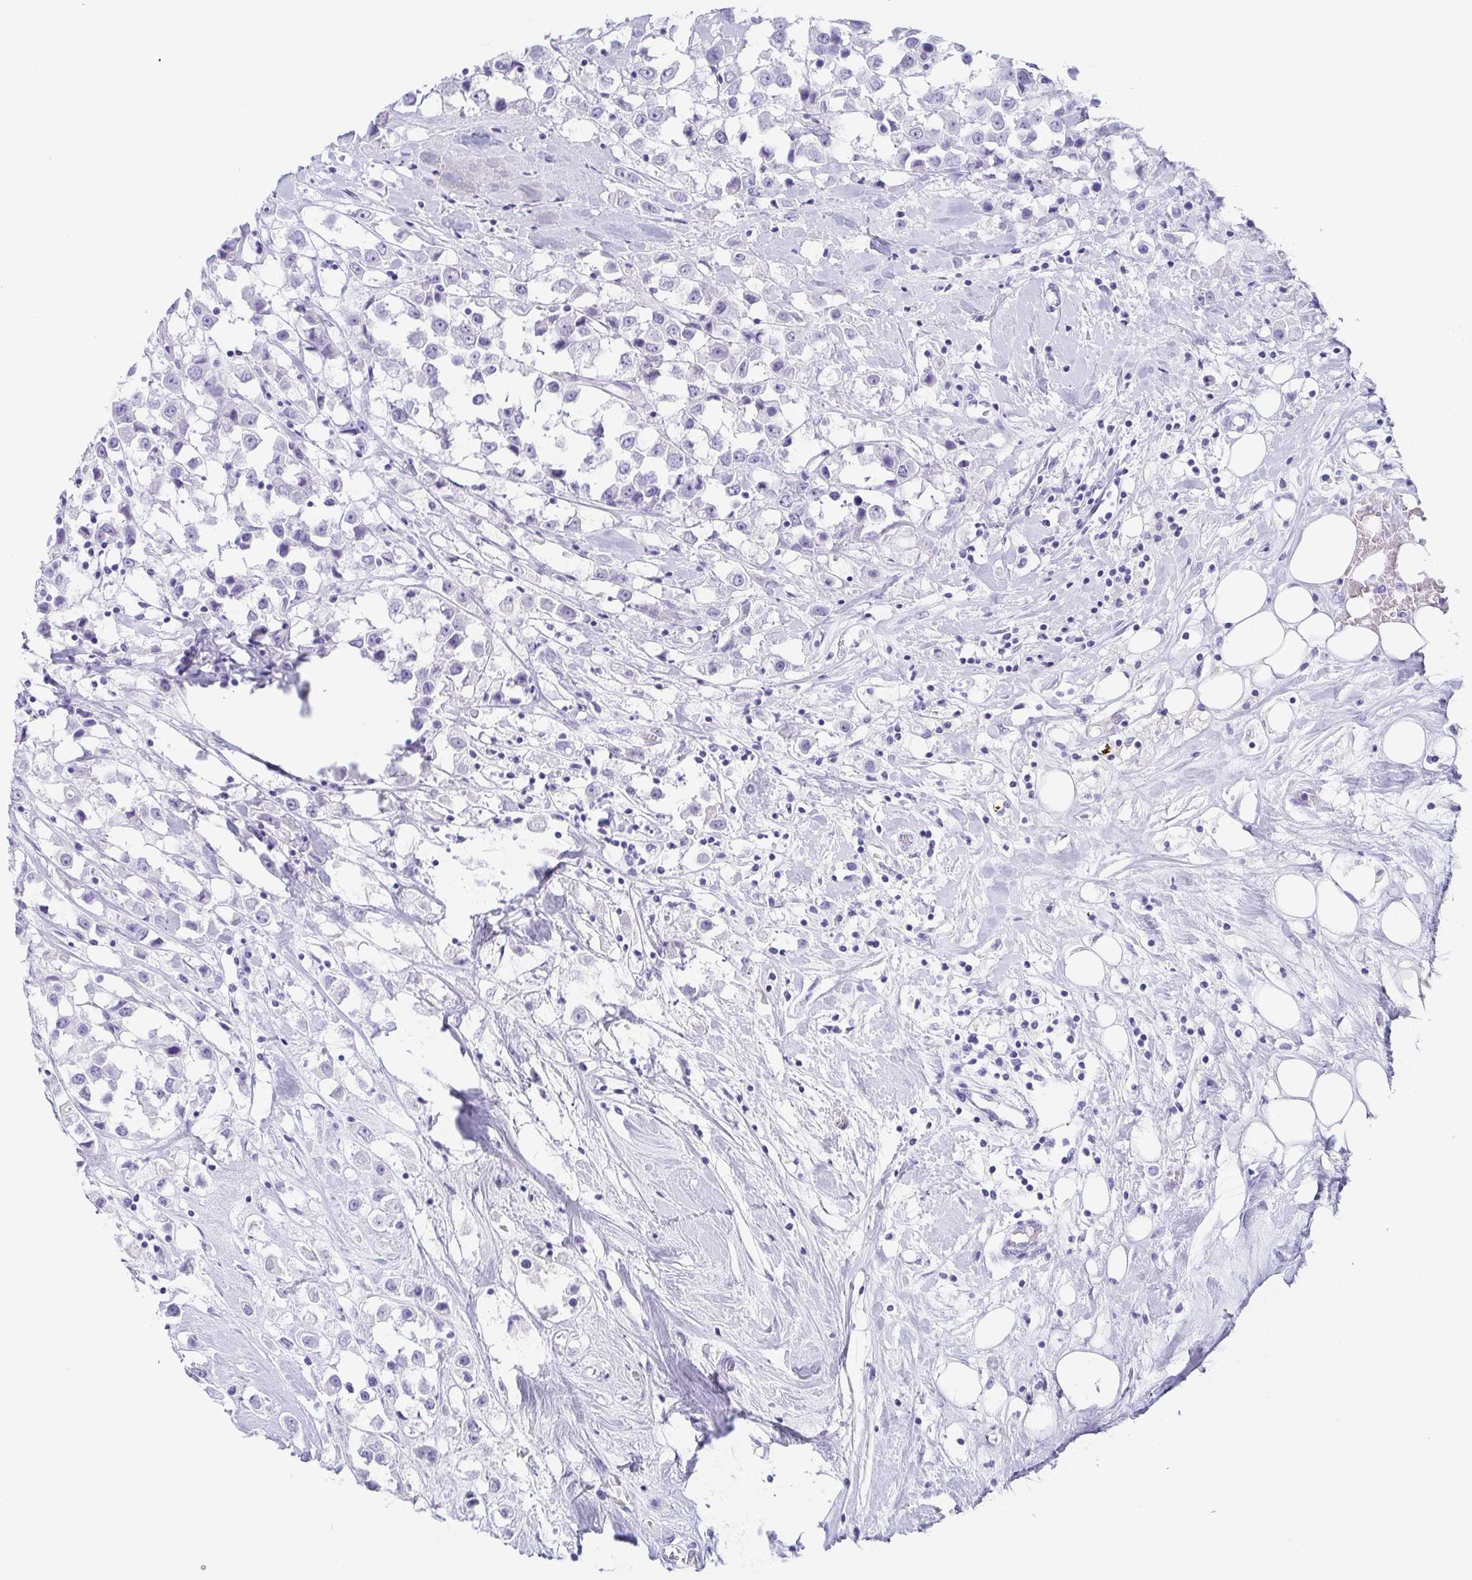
{"staining": {"intensity": "negative", "quantity": "none", "location": "none"}, "tissue": "breast cancer", "cell_type": "Tumor cells", "image_type": "cancer", "snomed": [{"axis": "morphology", "description": "Duct carcinoma"}, {"axis": "topography", "description": "Breast"}], "caption": "Tumor cells show no significant protein staining in breast cancer (intraductal carcinoma). The staining is performed using DAB (3,3'-diaminobenzidine) brown chromogen with nuclei counter-stained in using hematoxylin.", "gene": "ZG16B", "patient": {"sex": "female", "age": 61}}